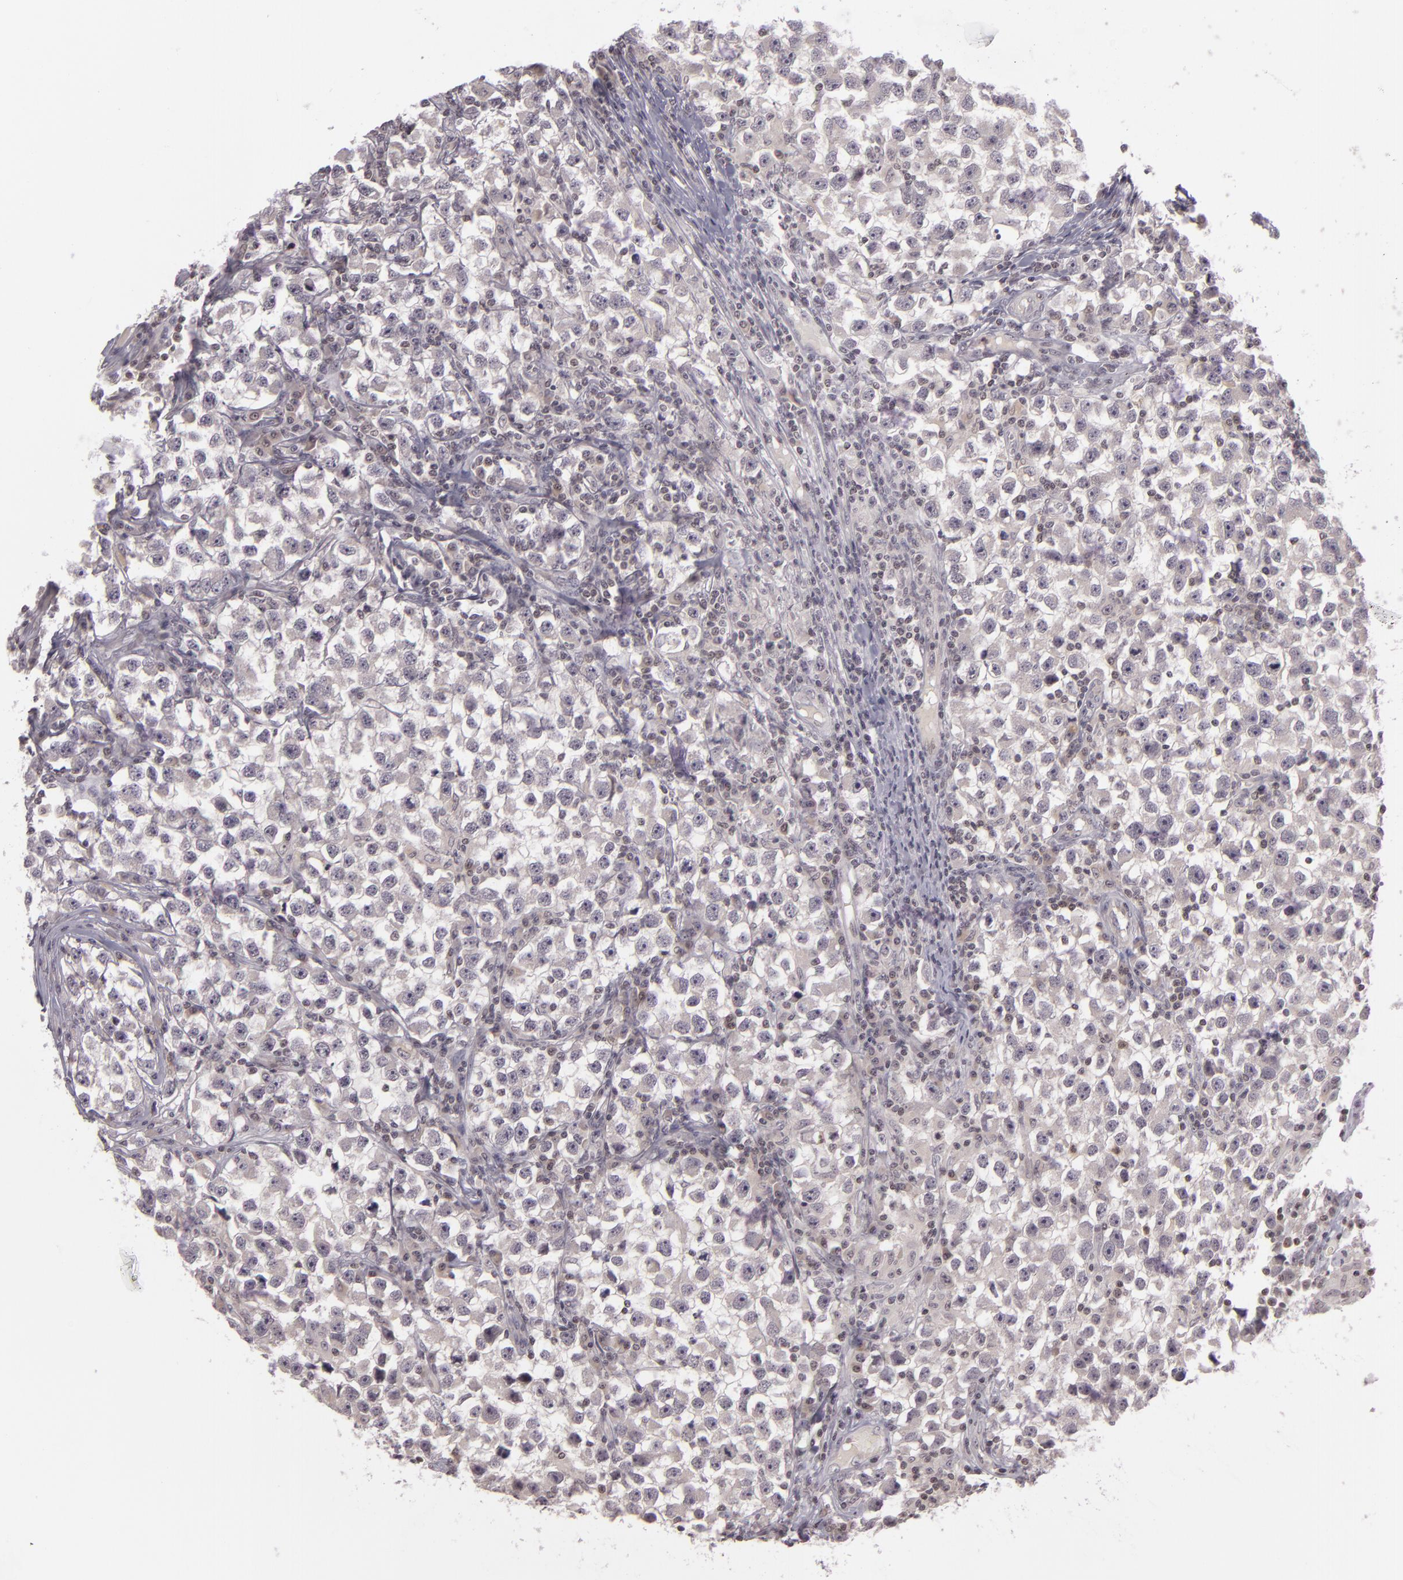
{"staining": {"intensity": "weak", "quantity": ">75%", "location": "cytoplasmic/membranous"}, "tissue": "testis cancer", "cell_type": "Tumor cells", "image_type": "cancer", "snomed": [{"axis": "morphology", "description": "Seminoma, NOS"}, {"axis": "topography", "description": "Testis"}], "caption": "The histopathology image shows a brown stain indicating the presence of a protein in the cytoplasmic/membranous of tumor cells in testis cancer (seminoma). Nuclei are stained in blue.", "gene": "ZFX", "patient": {"sex": "male", "age": 33}}